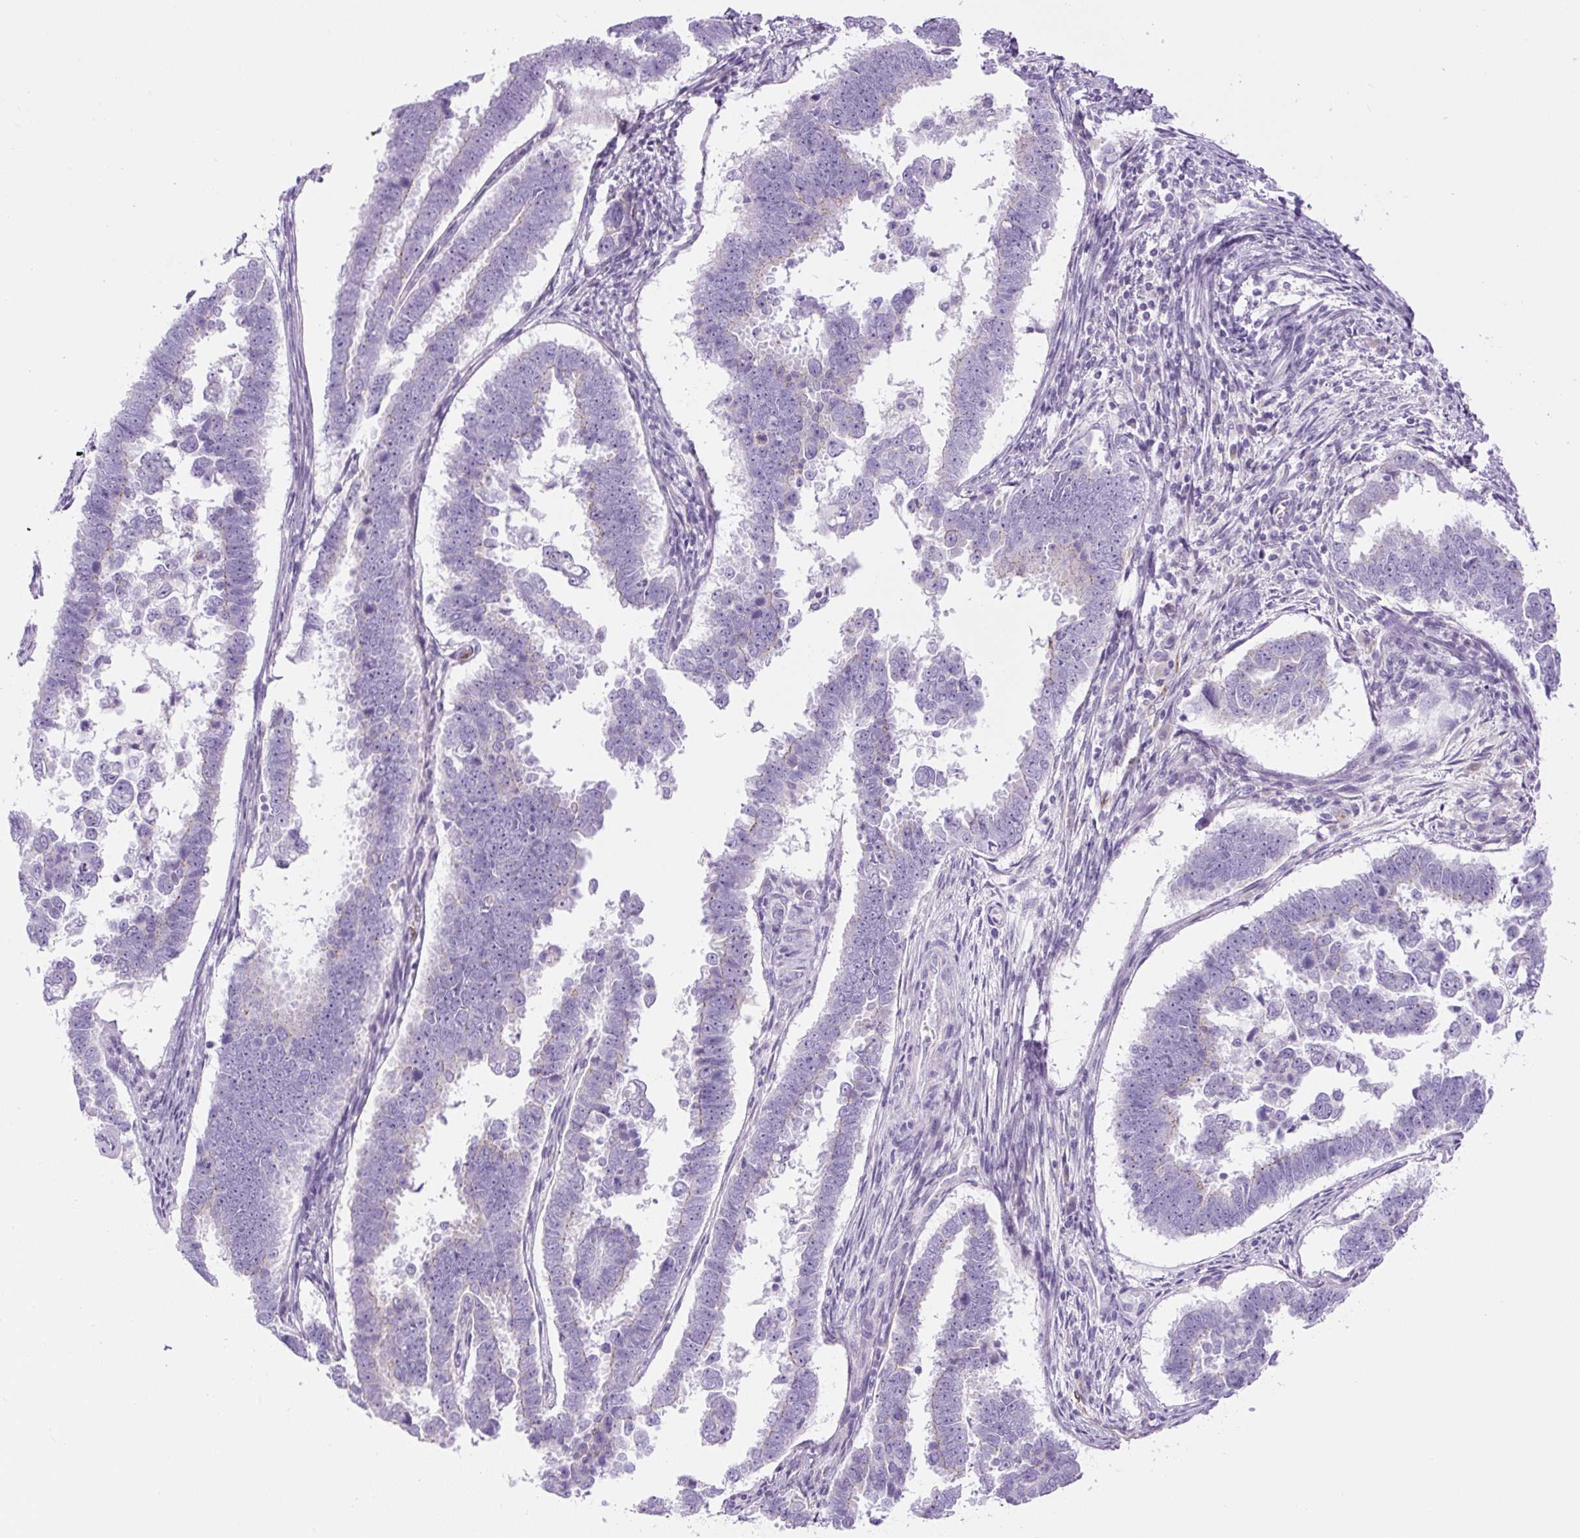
{"staining": {"intensity": "negative", "quantity": "none", "location": "none"}, "tissue": "endometrial cancer", "cell_type": "Tumor cells", "image_type": "cancer", "snomed": [{"axis": "morphology", "description": "Adenocarcinoma, NOS"}, {"axis": "topography", "description": "Endometrium"}], "caption": "This is an IHC histopathology image of endometrial cancer (adenocarcinoma). There is no staining in tumor cells.", "gene": "RSPO4", "patient": {"sex": "female", "age": 75}}